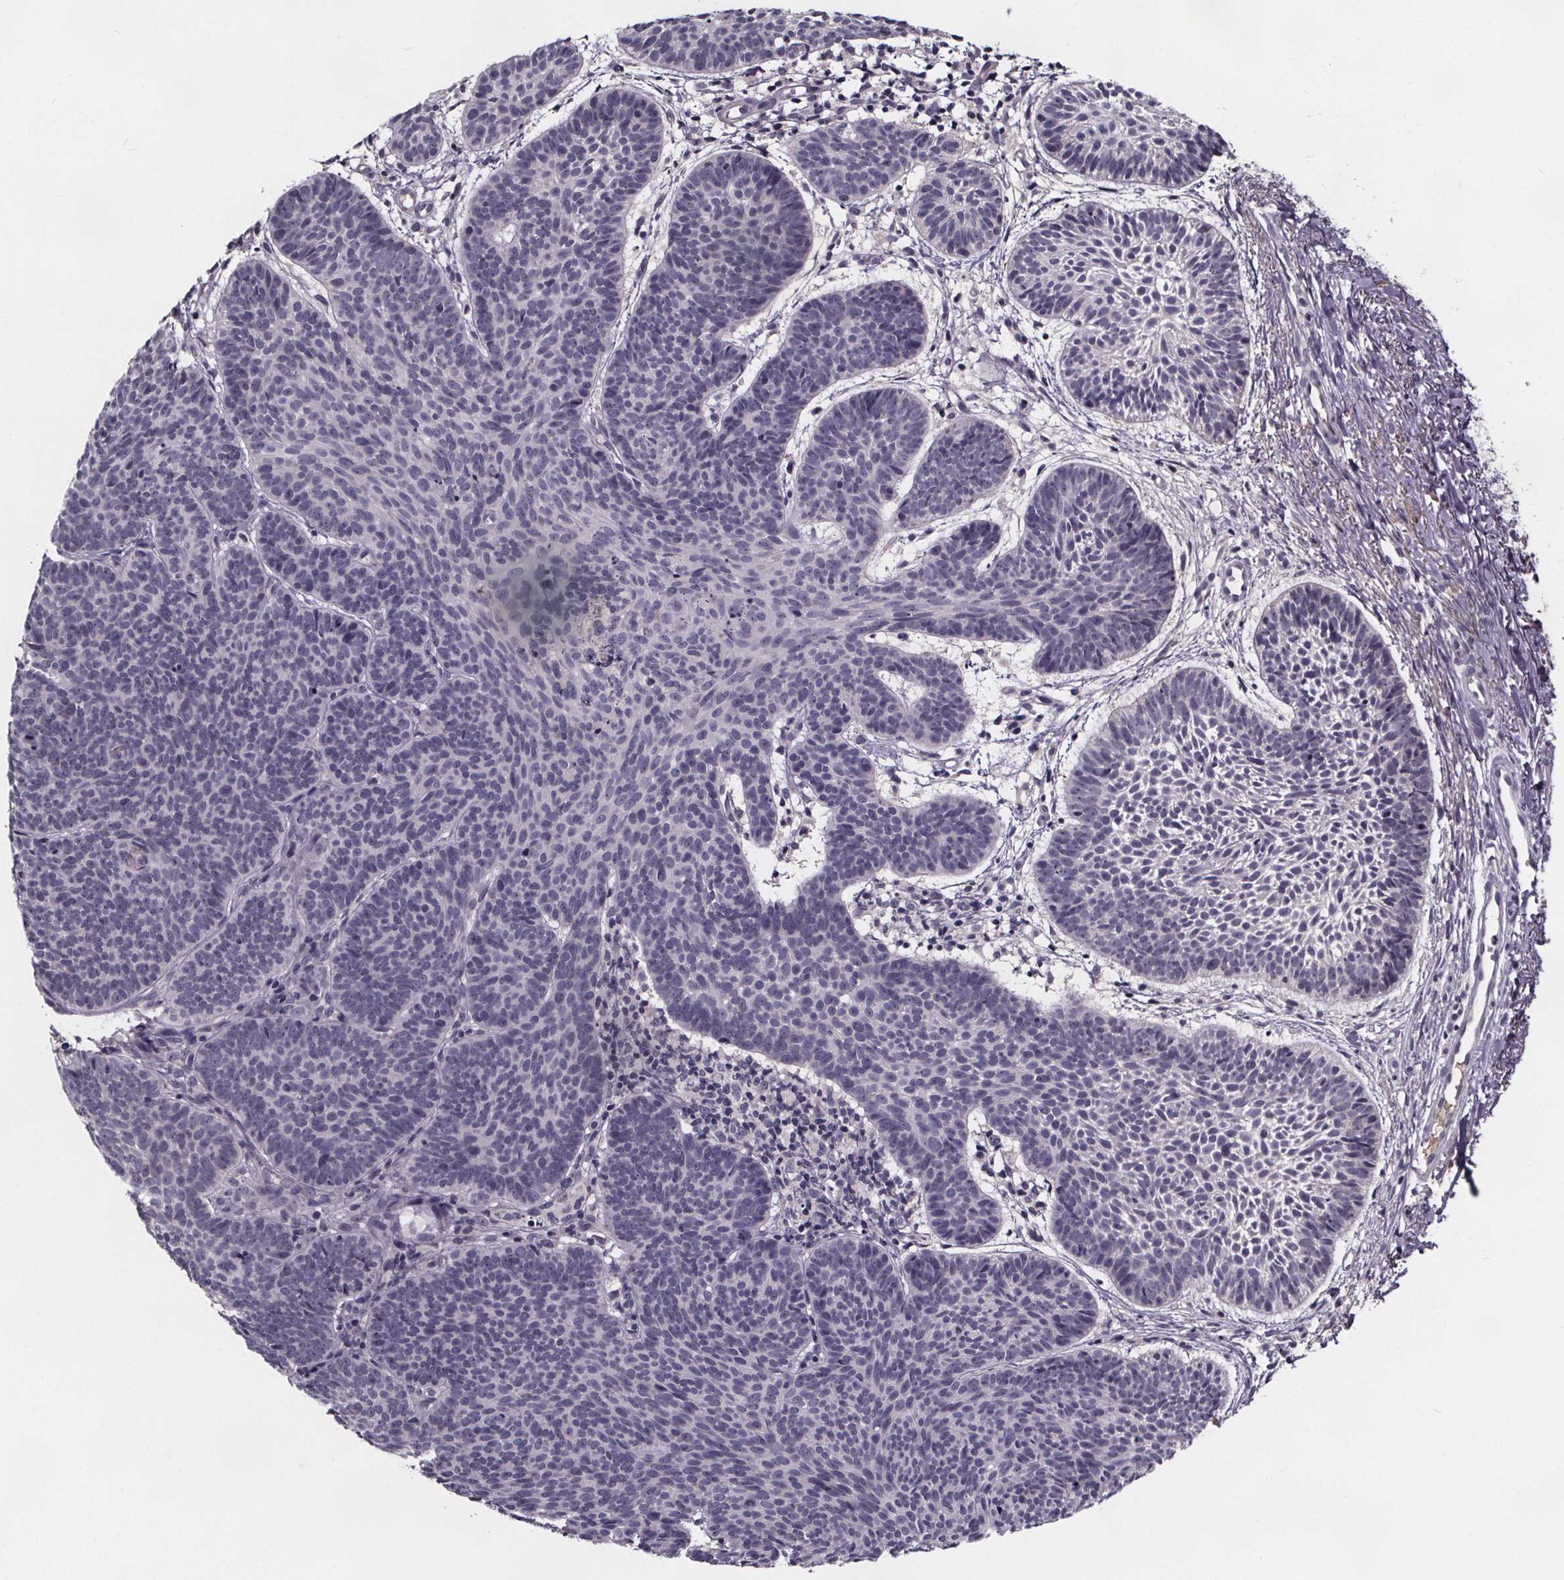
{"staining": {"intensity": "negative", "quantity": "none", "location": "none"}, "tissue": "skin cancer", "cell_type": "Tumor cells", "image_type": "cancer", "snomed": [{"axis": "morphology", "description": "Basal cell carcinoma"}, {"axis": "topography", "description": "Skin"}], "caption": "A high-resolution image shows IHC staining of skin basal cell carcinoma, which displays no significant staining in tumor cells.", "gene": "NPHP4", "patient": {"sex": "male", "age": 72}}